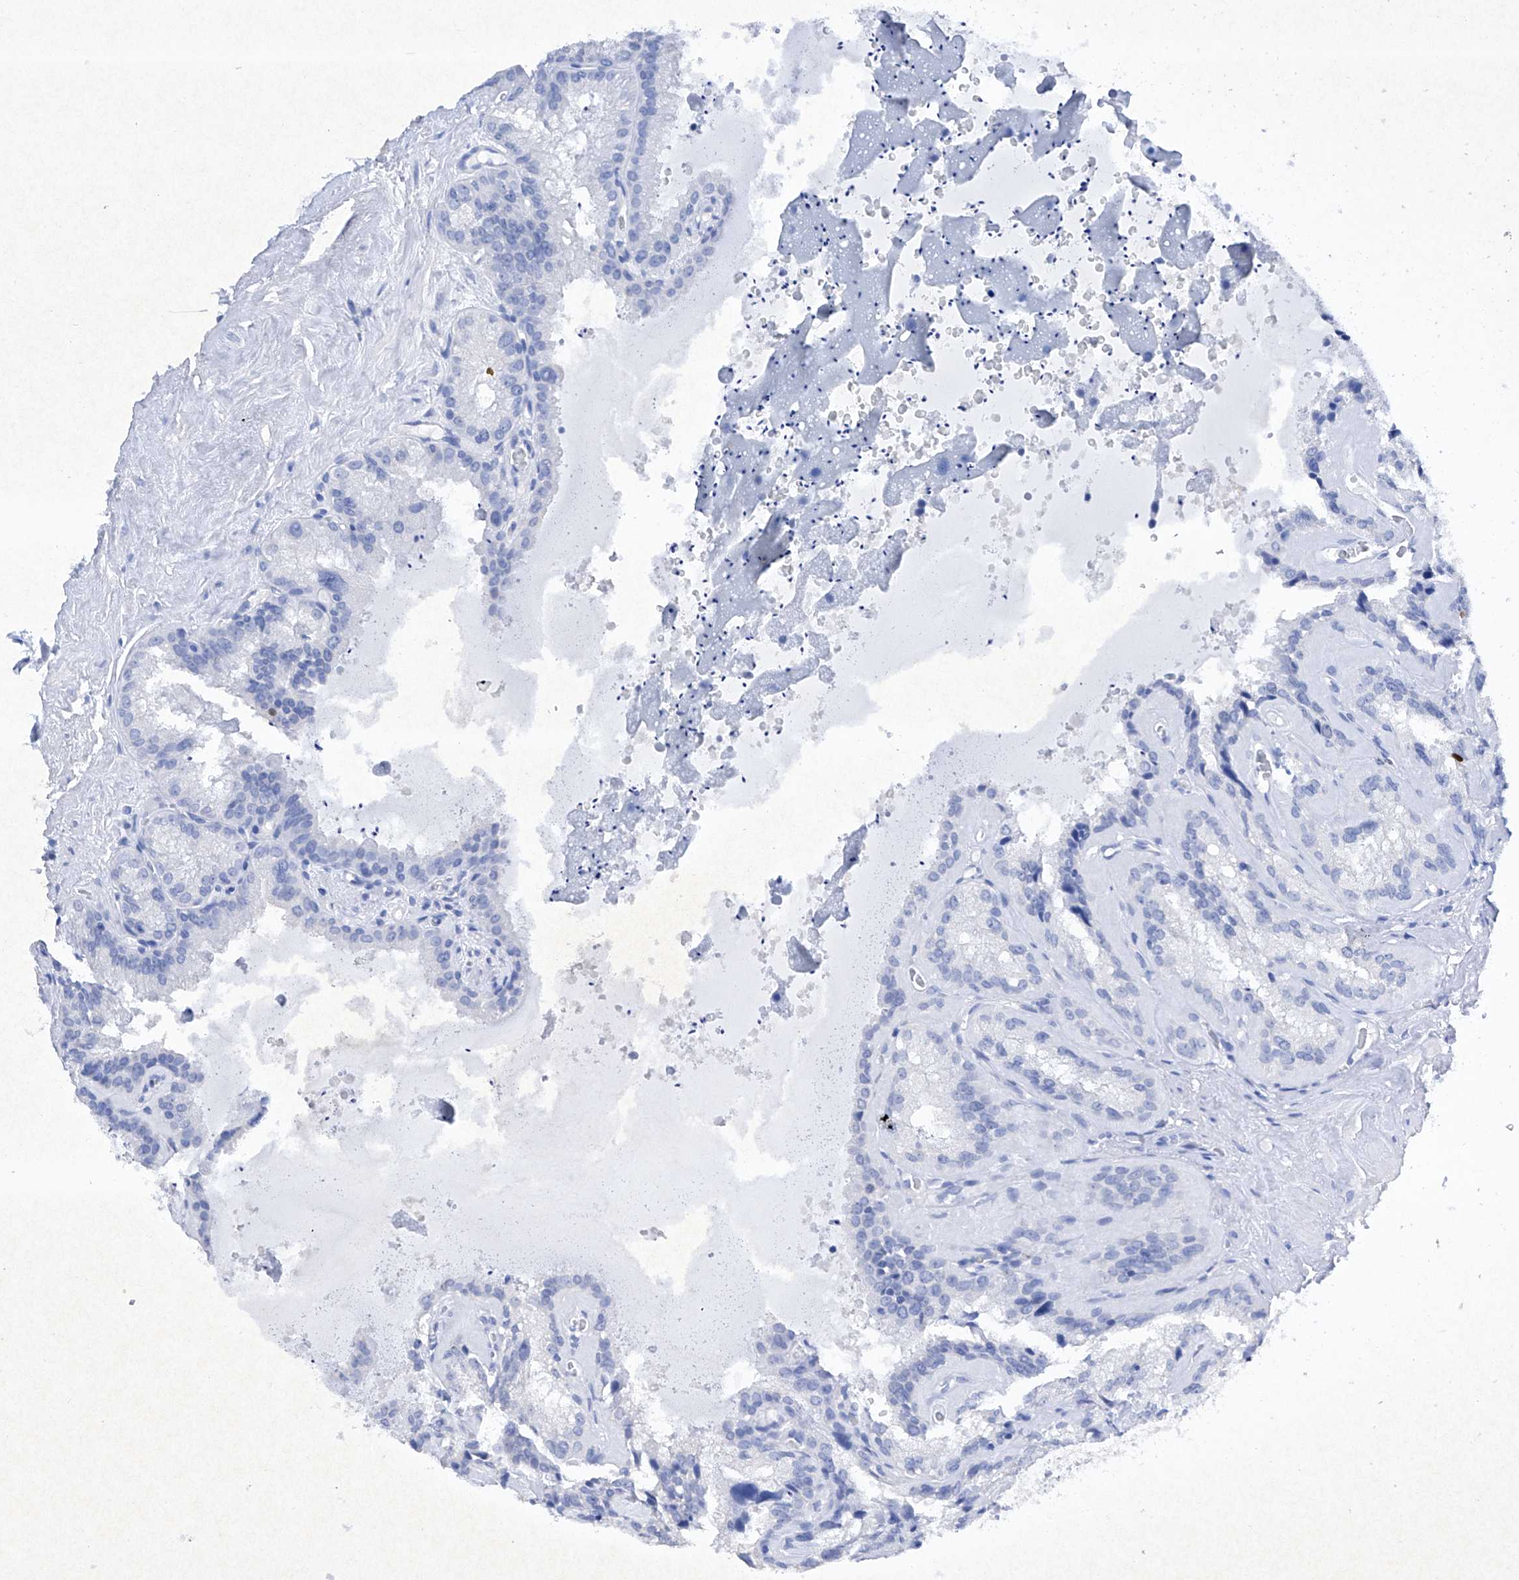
{"staining": {"intensity": "negative", "quantity": "none", "location": "none"}, "tissue": "seminal vesicle", "cell_type": "Glandular cells", "image_type": "normal", "snomed": [{"axis": "morphology", "description": "Normal tissue, NOS"}, {"axis": "topography", "description": "Prostate"}, {"axis": "topography", "description": "Seminal veicle"}], "caption": "Micrograph shows no significant protein expression in glandular cells of benign seminal vesicle. (Stains: DAB (3,3'-diaminobenzidine) IHC with hematoxylin counter stain, Microscopy: brightfield microscopy at high magnification).", "gene": "BARX2", "patient": {"sex": "male", "age": 59}}